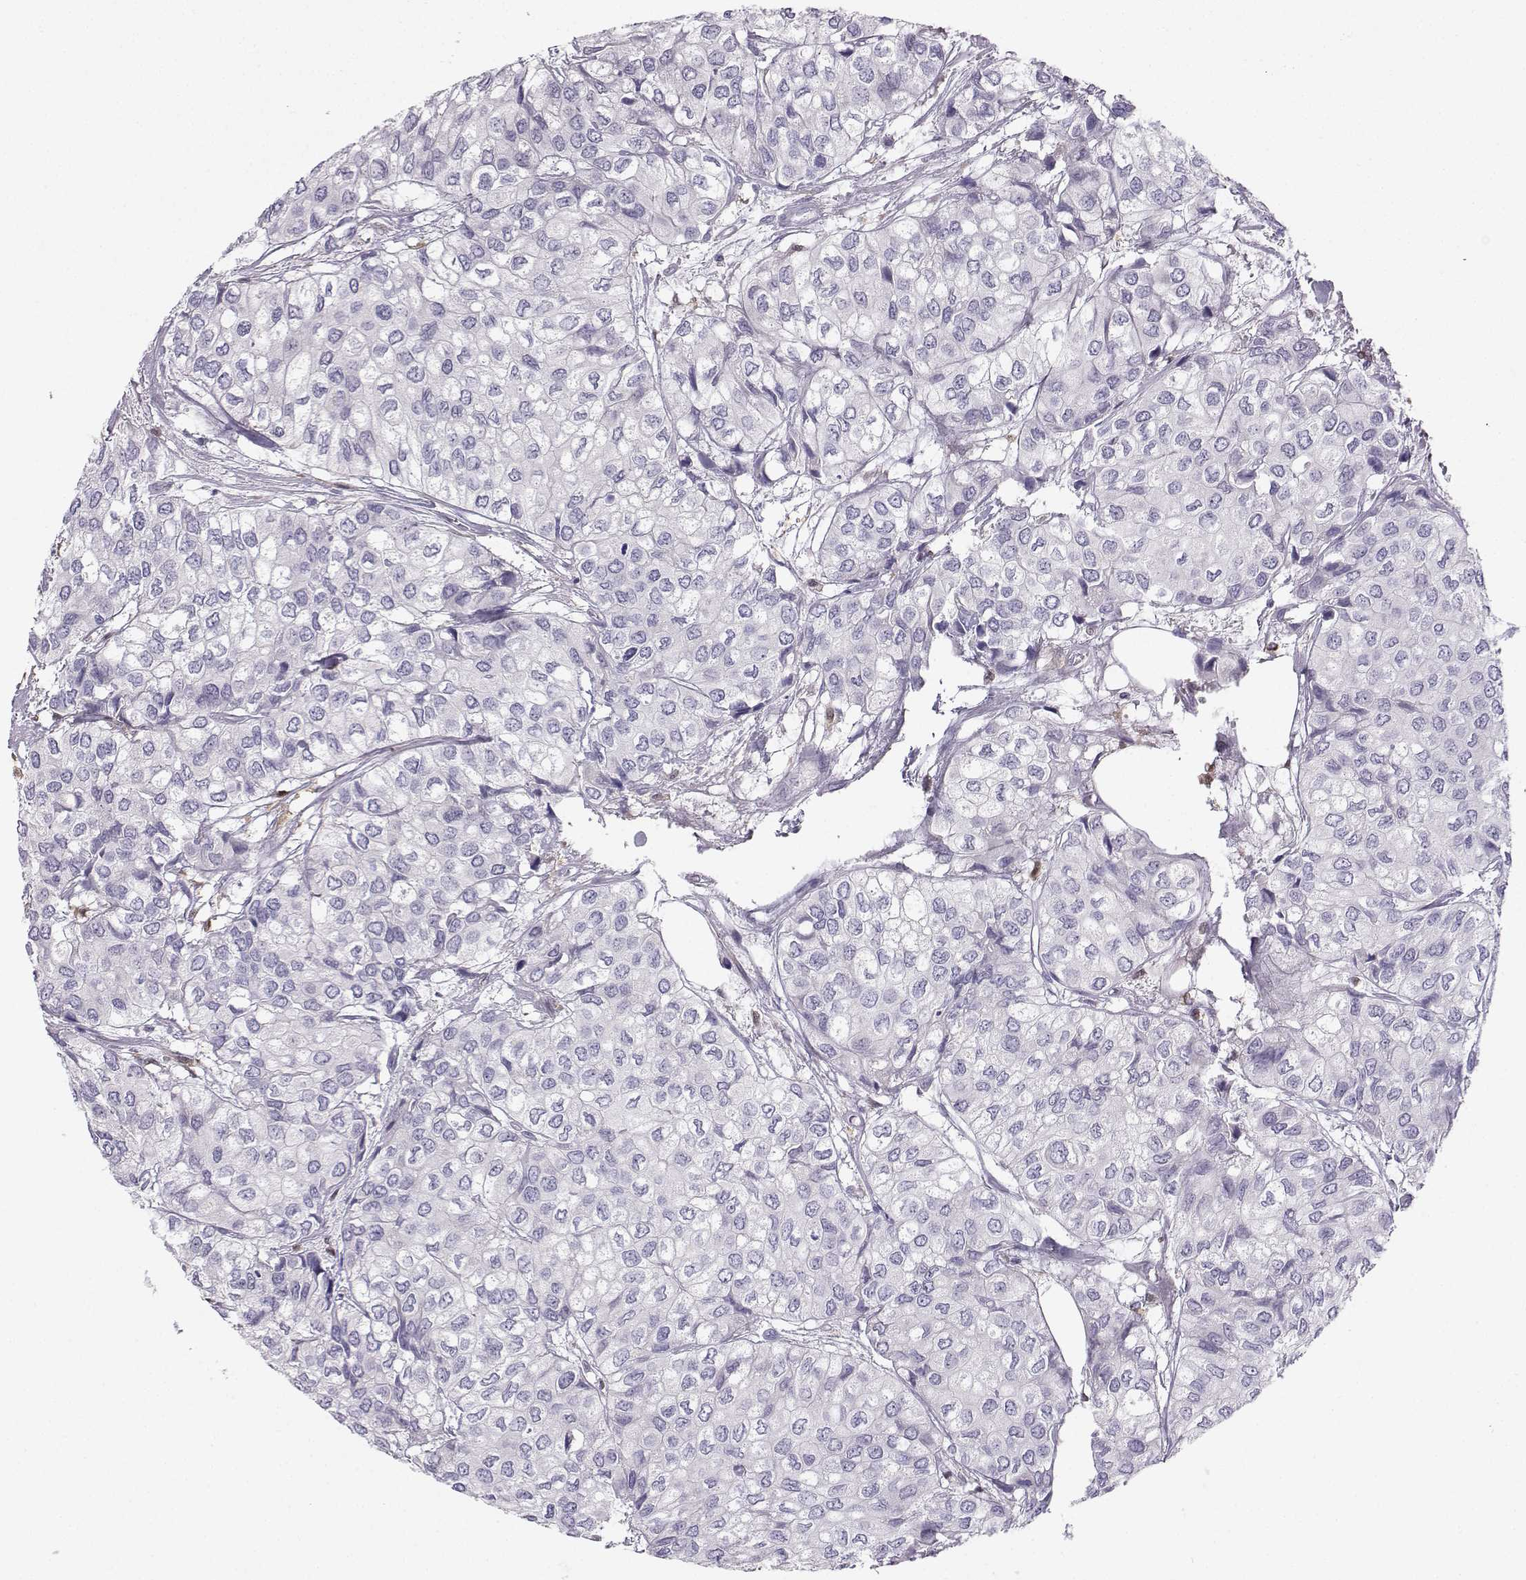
{"staining": {"intensity": "negative", "quantity": "none", "location": "none"}, "tissue": "urothelial cancer", "cell_type": "Tumor cells", "image_type": "cancer", "snomed": [{"axis": "morphology", "description": "Urothelial carcinoma, High grade"}, {"axis": "topography", "description": "Urinary bladder"}], "caption": "A high-resolution photomicrograph shows IHC staining of urothelial cancer, which shows no significant positivity in tumor cells.", "gene": "DCLK3", "patient": {"sex": "male", "age": 73}}